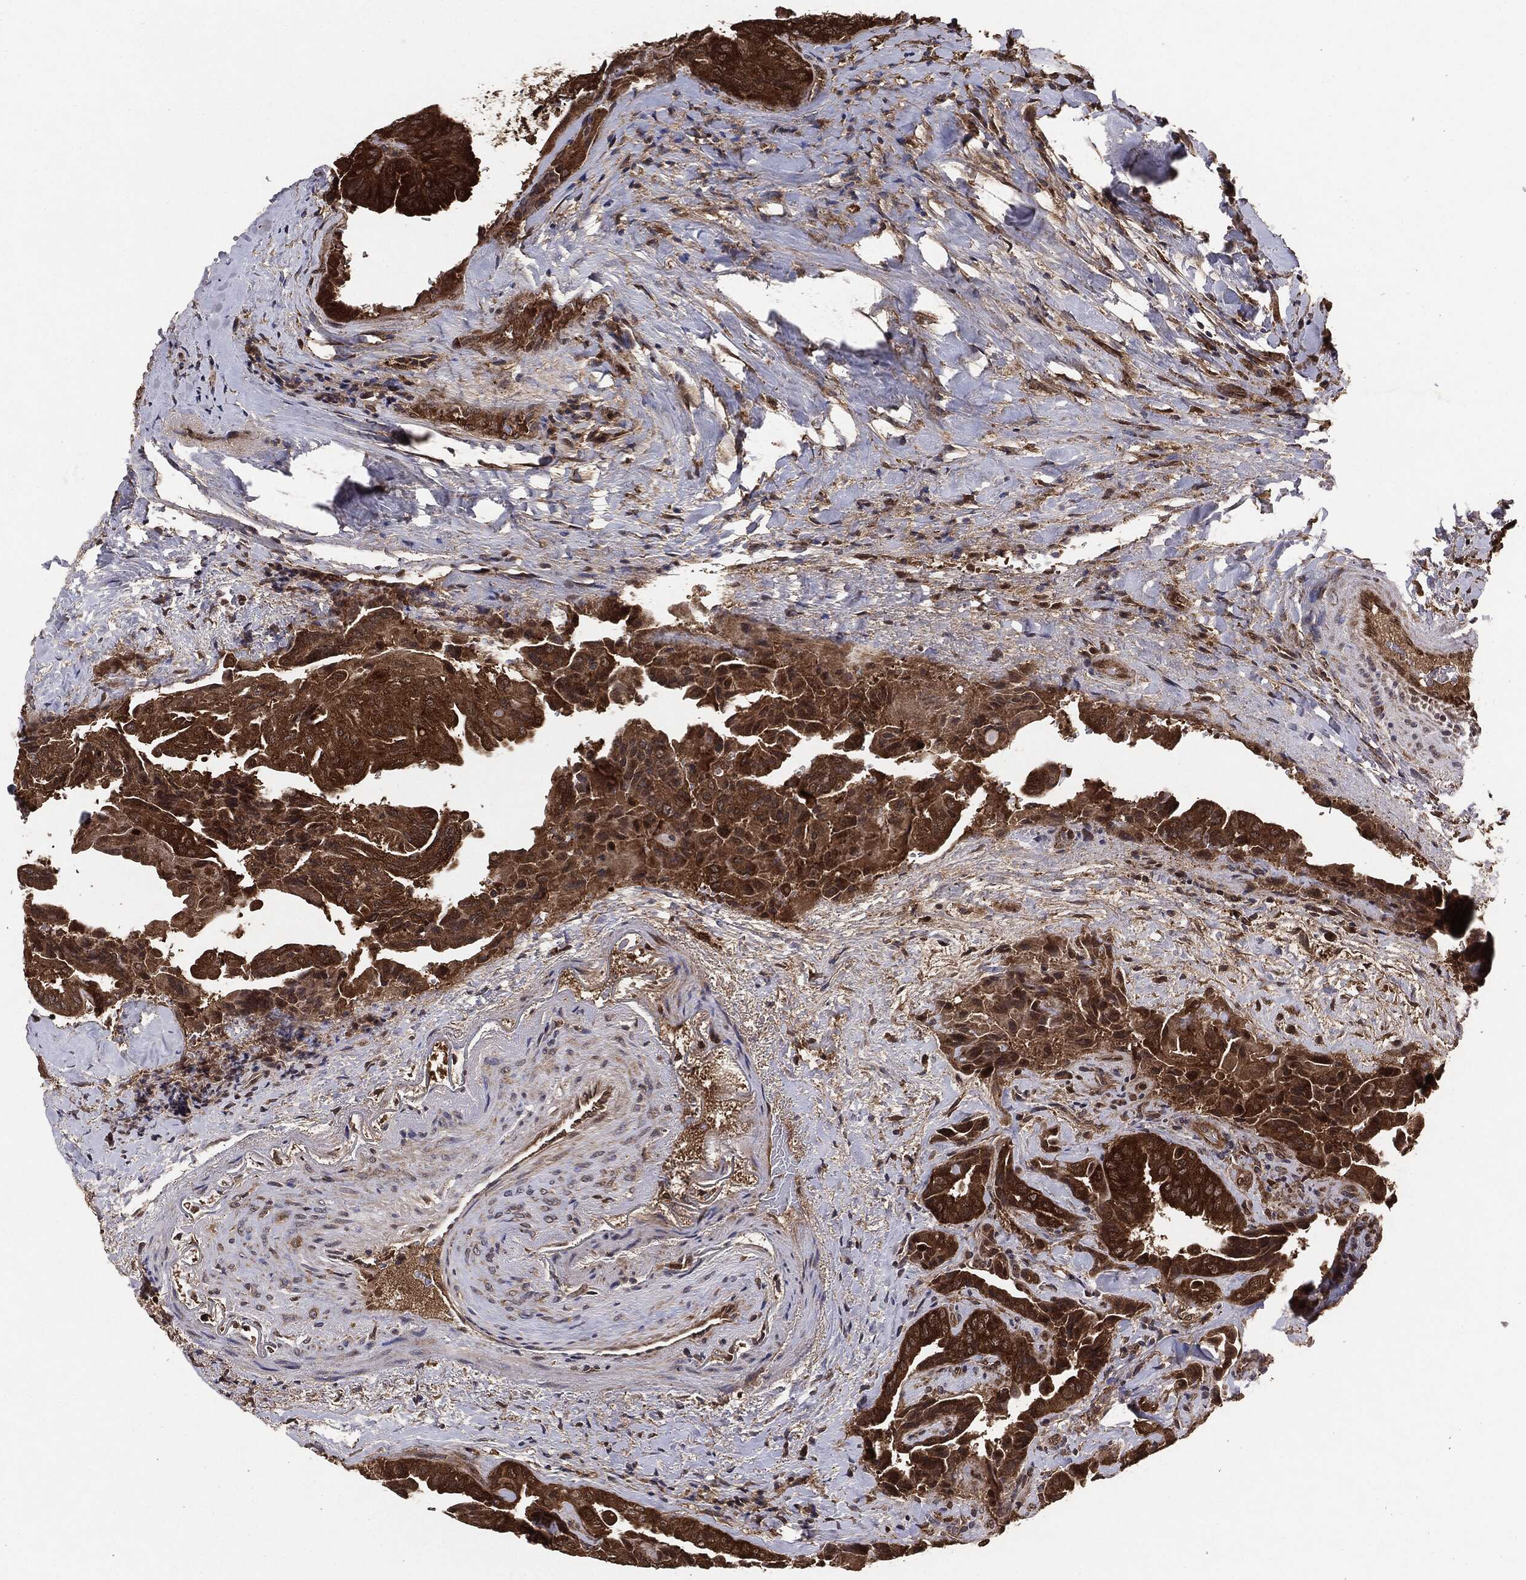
{"staining": {"intensity": "strong", "quantity": ">75%", "location": "cytoplasmic/membranous"}, "tissue": "thyroid cancer", "cell_type": "Tumor cells", "image_type": "cancer", "snomed": [{"axis": "morphology", "description": "Papillary adenocarcinoma, NOS"}, {"axis": "topography", "description": "Thyroid gland"}], "caption": "Tumor cells display high levels of strong cytoplasmic/membranous staining in about >75% of cells in thyroid papillary adenocarcinoma.", "gene": "NME1", "patient": {"sex": "female", "age": 68}}